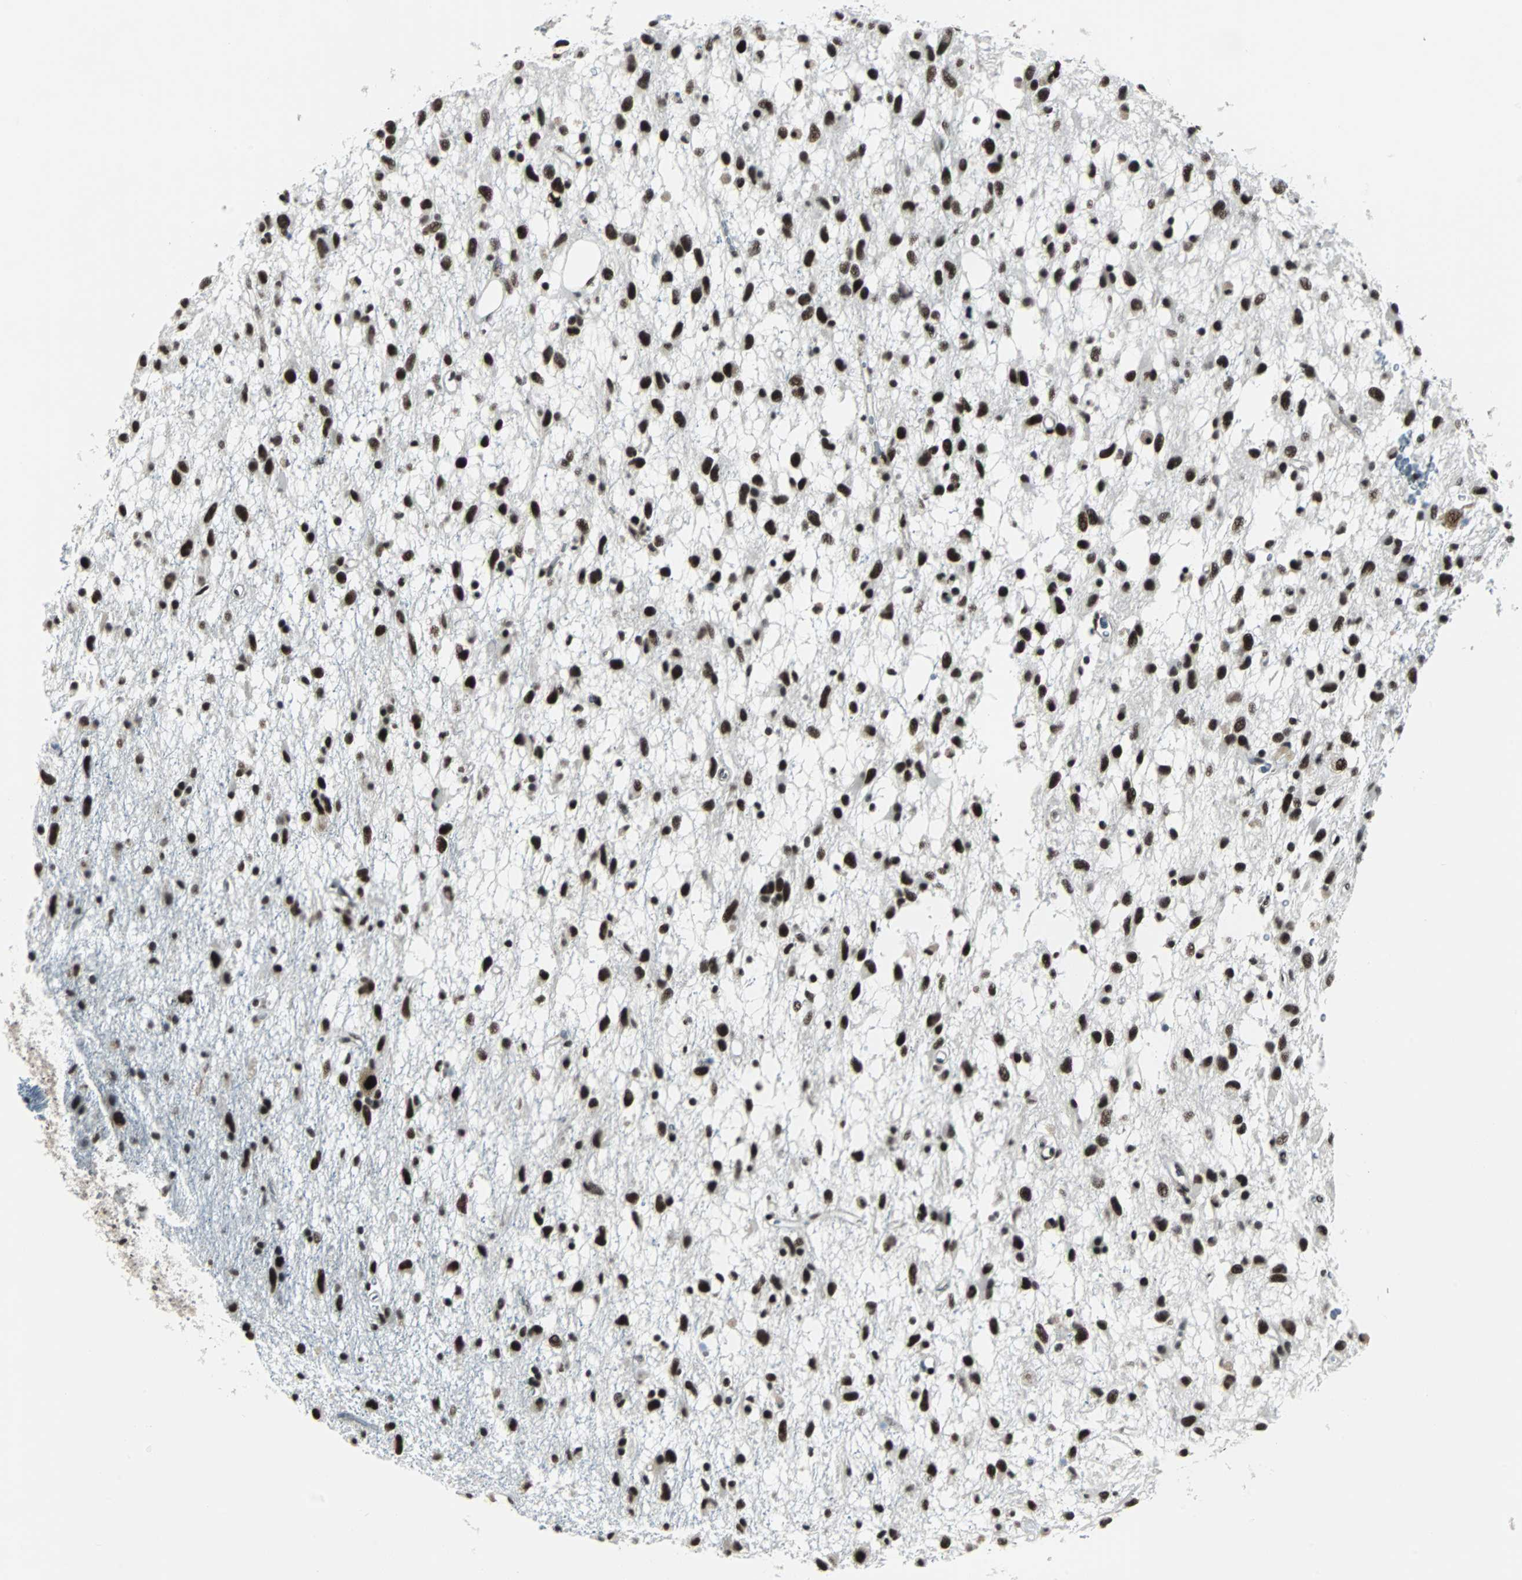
{"staining": {"intensity": "strong", "quantity": ">75%", "location": "nuclear"}, "tissue": "glioma", "cell_type": "Tumor cells", "image_type": "cancer", "snomed": [{"axis": "morphology", "description": "Glioma, malignant, Low grade"}, {"axis": "topography", "description": "Brain"}], "caption": "Strong nuclear protein positivity is identified in about >75% of tumor cells in malignant glioma (low-grade).", "gene": "MEF2D", "patient": {"sex": "male", "age": 77}}